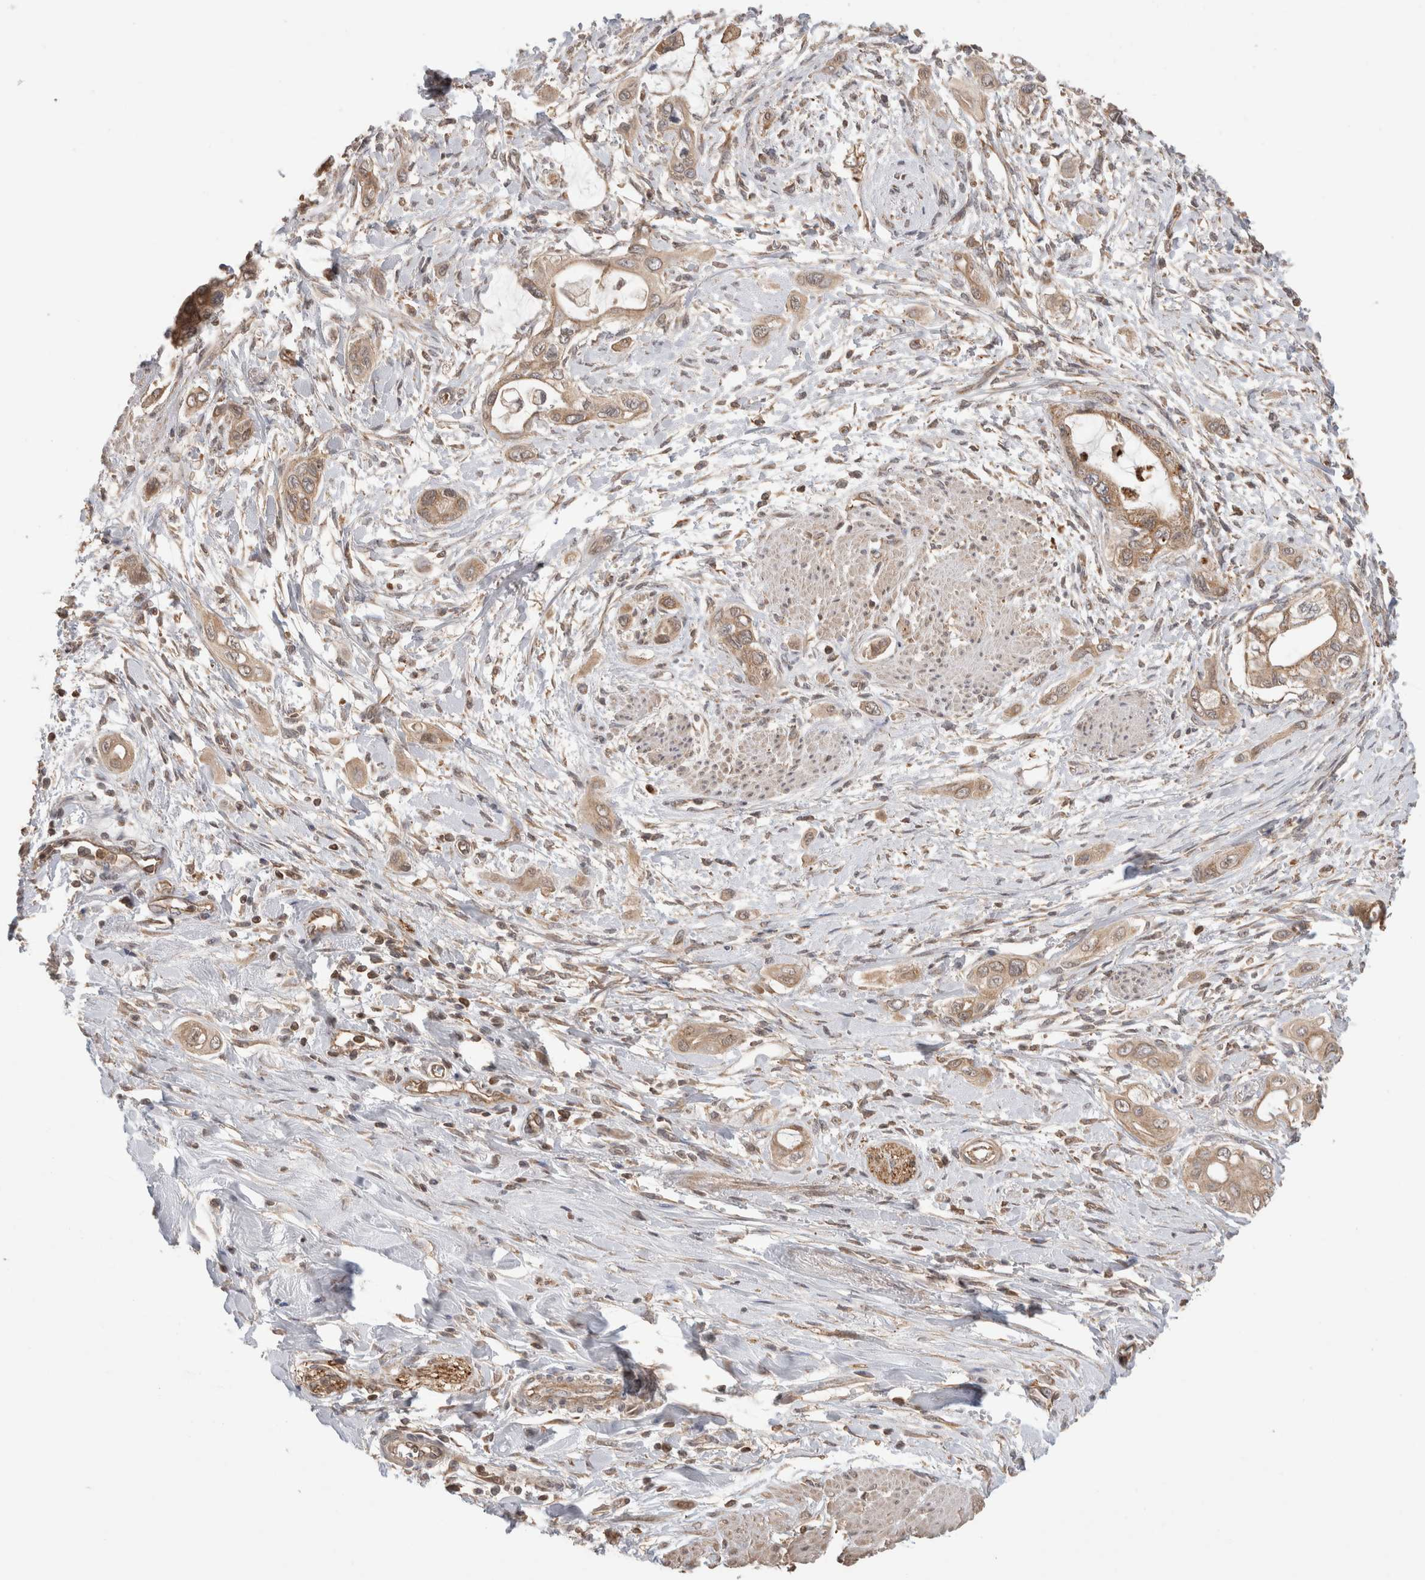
{"staining": {"intensity": "moderate", "quantity": ">75%", "location": "cytoplasmic/membranous"}, "tissue": "pancreatic cancer", "cell_type": "Tumor cells", "image_type": "cancer", "snomed": [{"axis": "morphology", "description": "Adenocarcinoma, NOS"}, {"axis": "topography", "description": "Pancreas"}], "caption": "Moderate cytoplasmic/membranous expression is identified in approximately >75% of tumor cells in pancreatic adenocarcinoma. The staining was performed using DAB, with brown indicating positive protein expression. Nuclei are stained blue with hematoxylin.", "gene": "IMMP2L", "patient": {"sex": "male", "age": 59}}